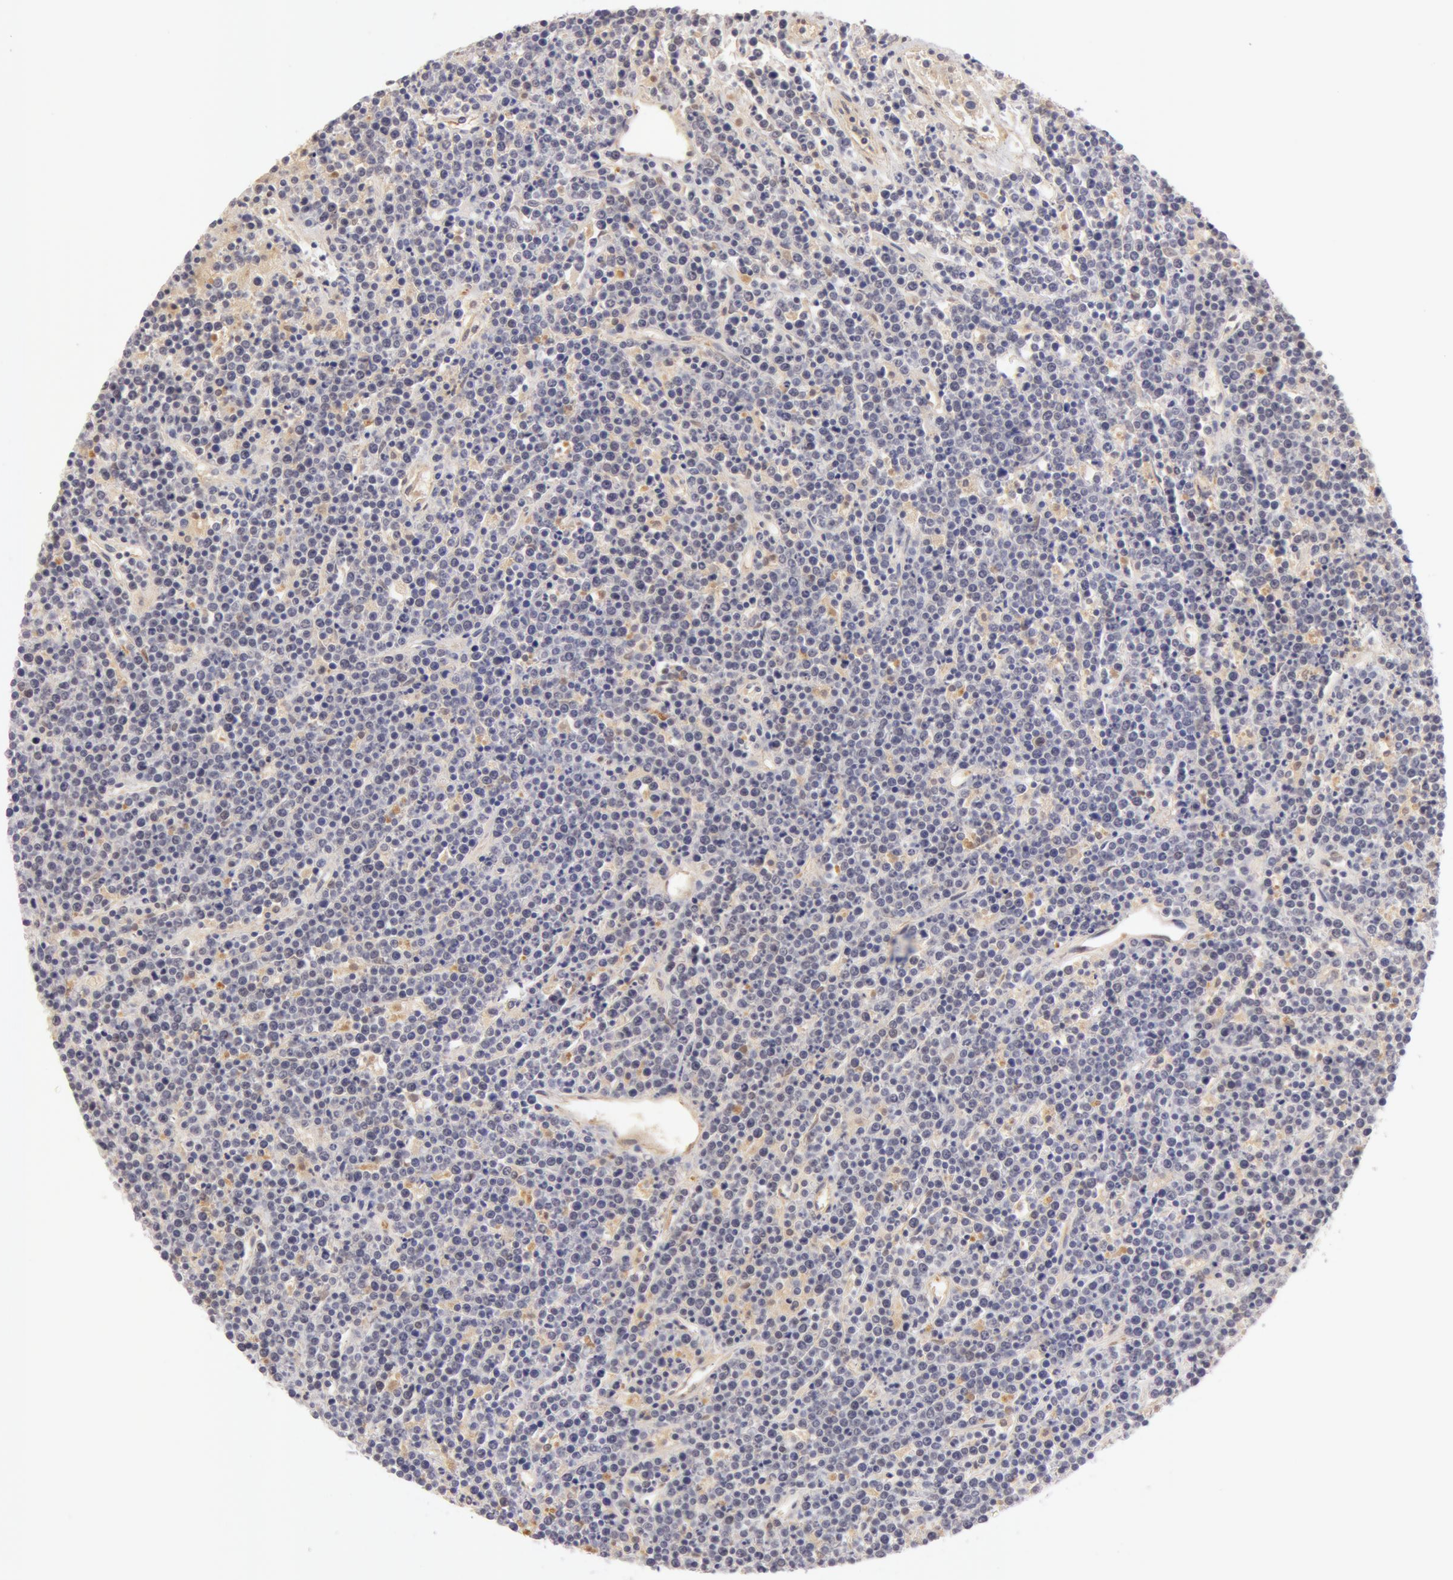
{"staining": {"intensity": "negative", "quantity": "none", "location": "none"}, "tissue": "lymphoma", "cell_type": "Tumor cells", "image_type": "cancer", "snomed": [{"axis": "morphology", "description": "Malignant lymphoma, non-Hodgkin's type, High grade"}, {"axis": "topography", "description": "Ovary"}], "caption": "IHC micrograph of neoplastic tissue: human lymphoma stained with DAB exhibits no significant protein staining in tumor cells.", "gene": "AHSG", "patient": {"sex": "female", "age": 56}}